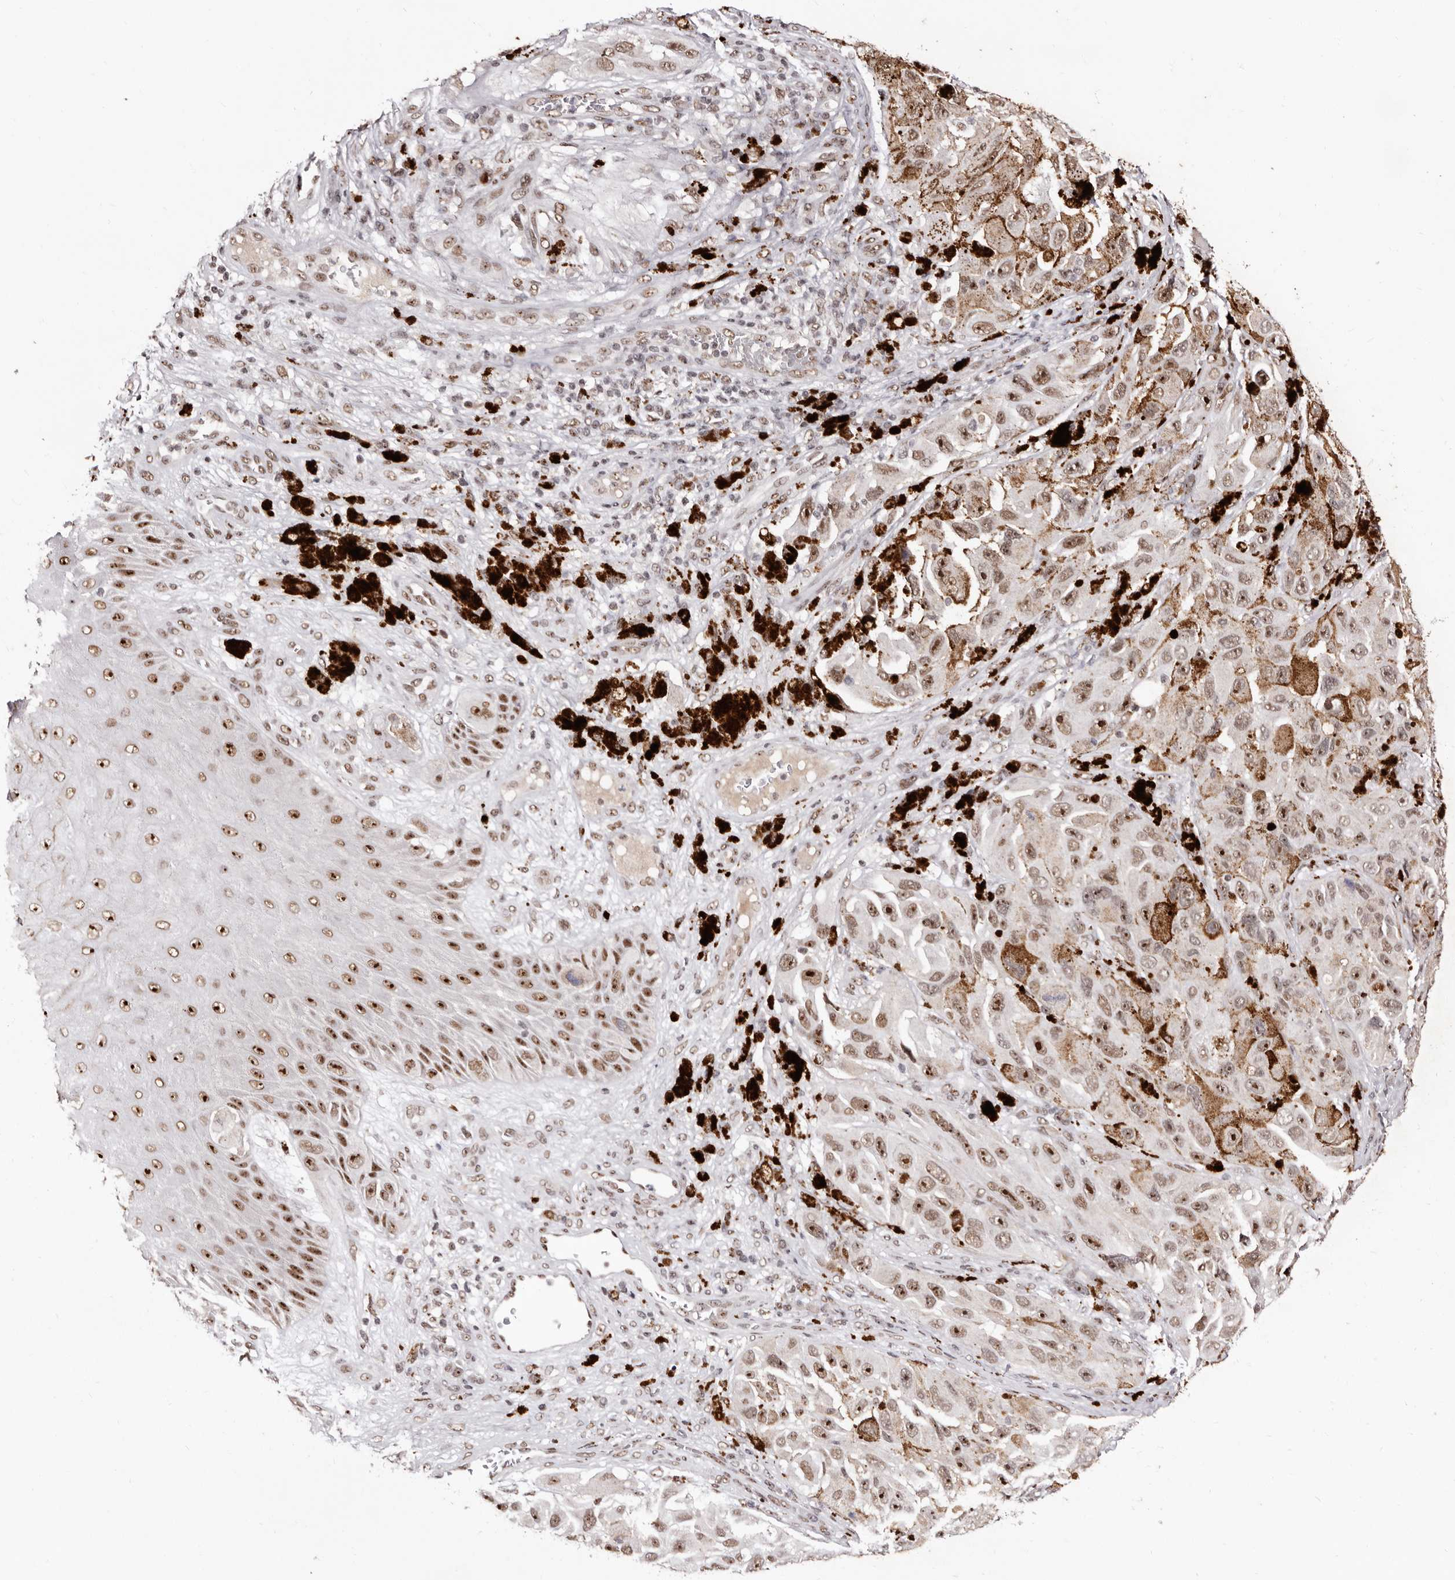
{"staining": {"intensity": "moderate", "quantity": ">75%", "location": "nuclear"}, "tissue": "melanoma", "cell_type": "Tumor cells", "image_type": "cancer", "snomed": [{"axis": "morphology", "description": "Malignant melanoma, NOS"}, {"axis": "topography", "description": "Skin"}], "caption": "Human malignant melanoma stained with a protein marker reveals moderate staining in tumor cells.", "gene": "ANAPC11", "patient": {"sex": "female", "age": 73}}